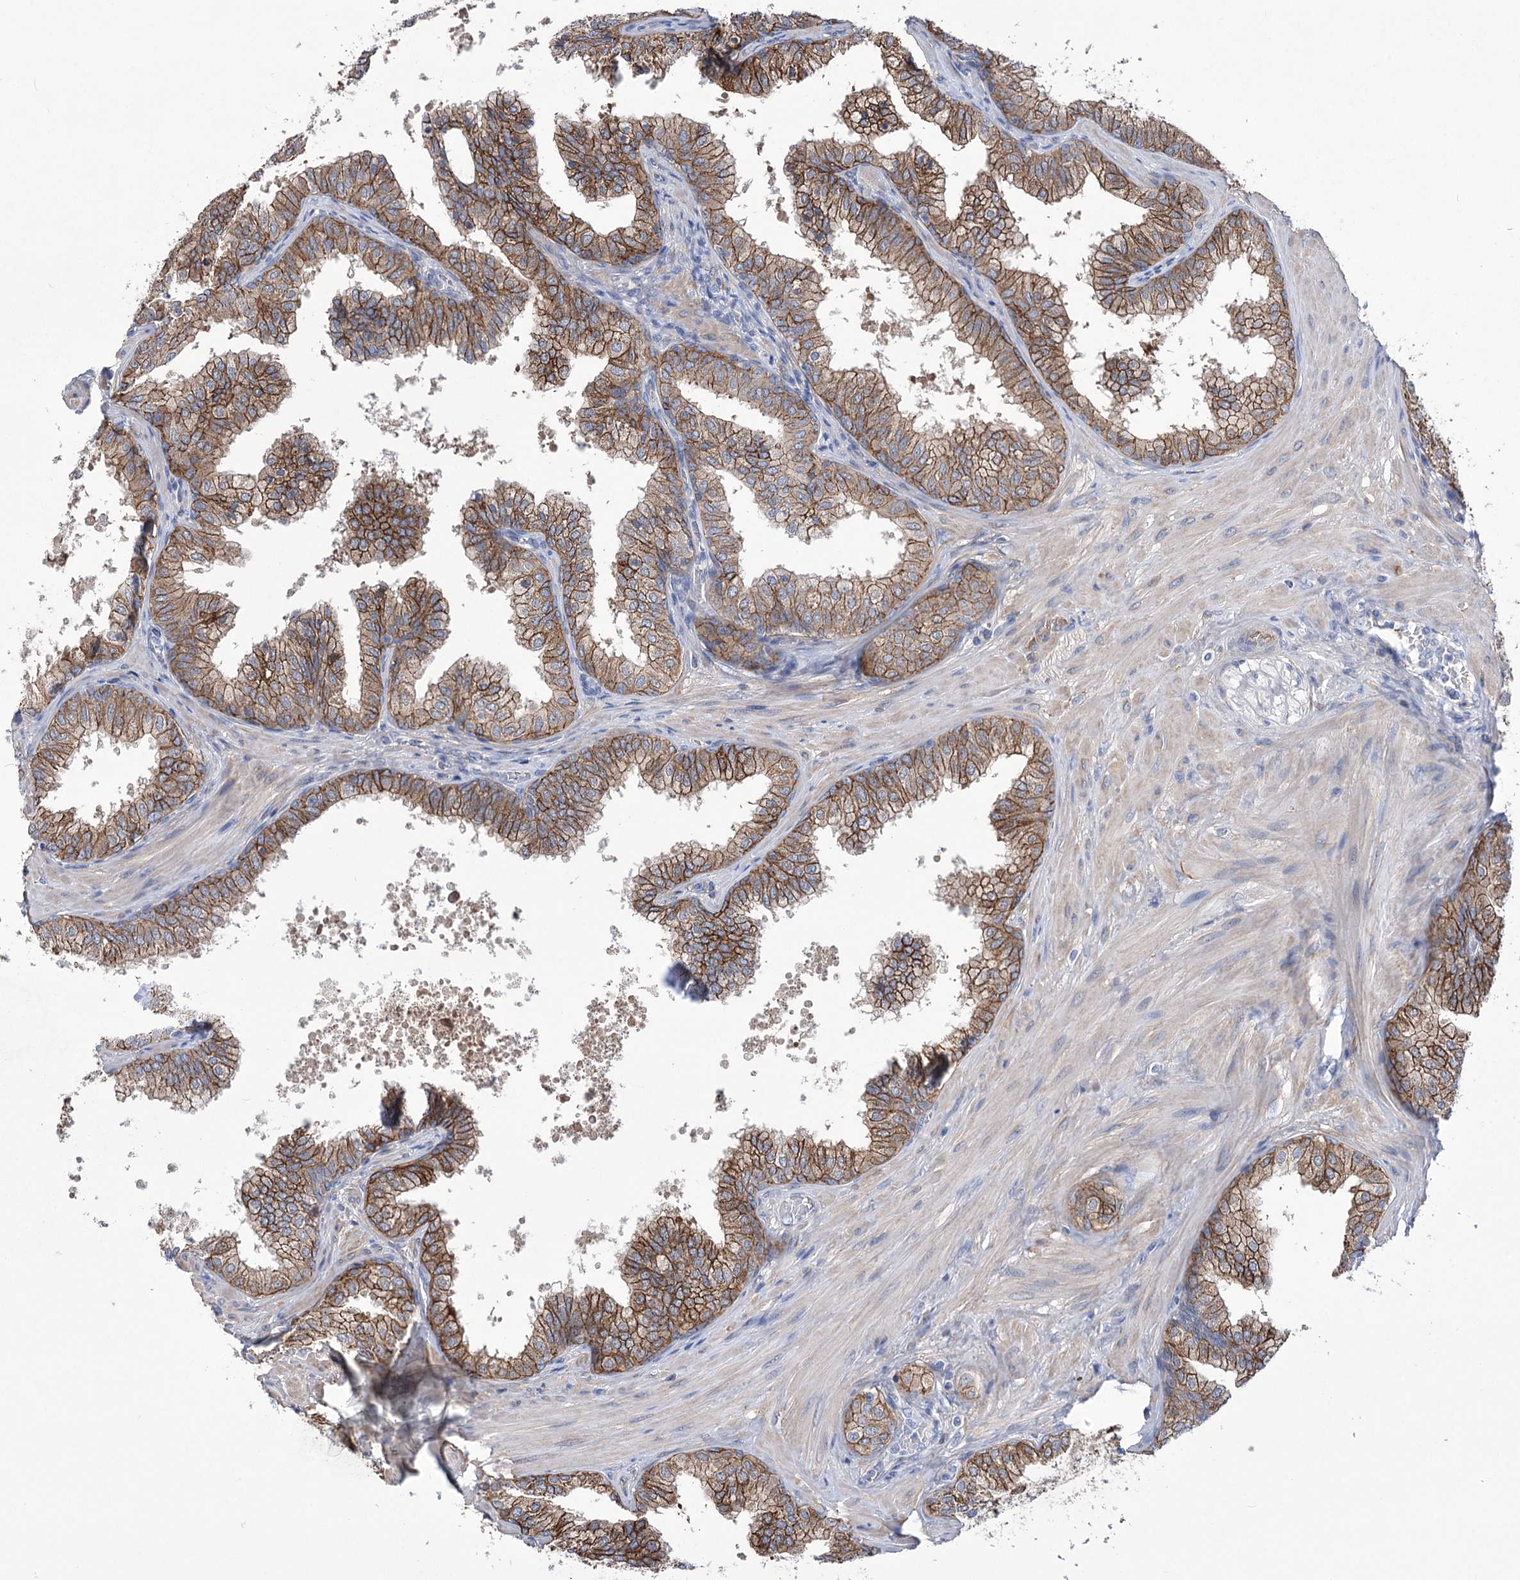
{"staining": {"intensity": "moderate", "quantity": ">75%", "location": "cytoplasmic/membranous"}, "tissue": "prostate", "cell_type": "Glandular cells", "image_type": "normal", "snomed": [{"axis": "morphology", "description": "Normal tissue, NOS"}, {"axis": "topography", "description": "Prostate"}], "caption": "Immunohistochemical staining of normal human prostate displays moderate cytoplasmic/membranous protein positivity in about >75% of glandular cells. The protein of interest is stained brown, and the nuclei are stained in blue (DAB IHC with brightfield microscopy, high magnification).", "gene": "CEP164", "patient": {"sex": "male", "age": 60}}